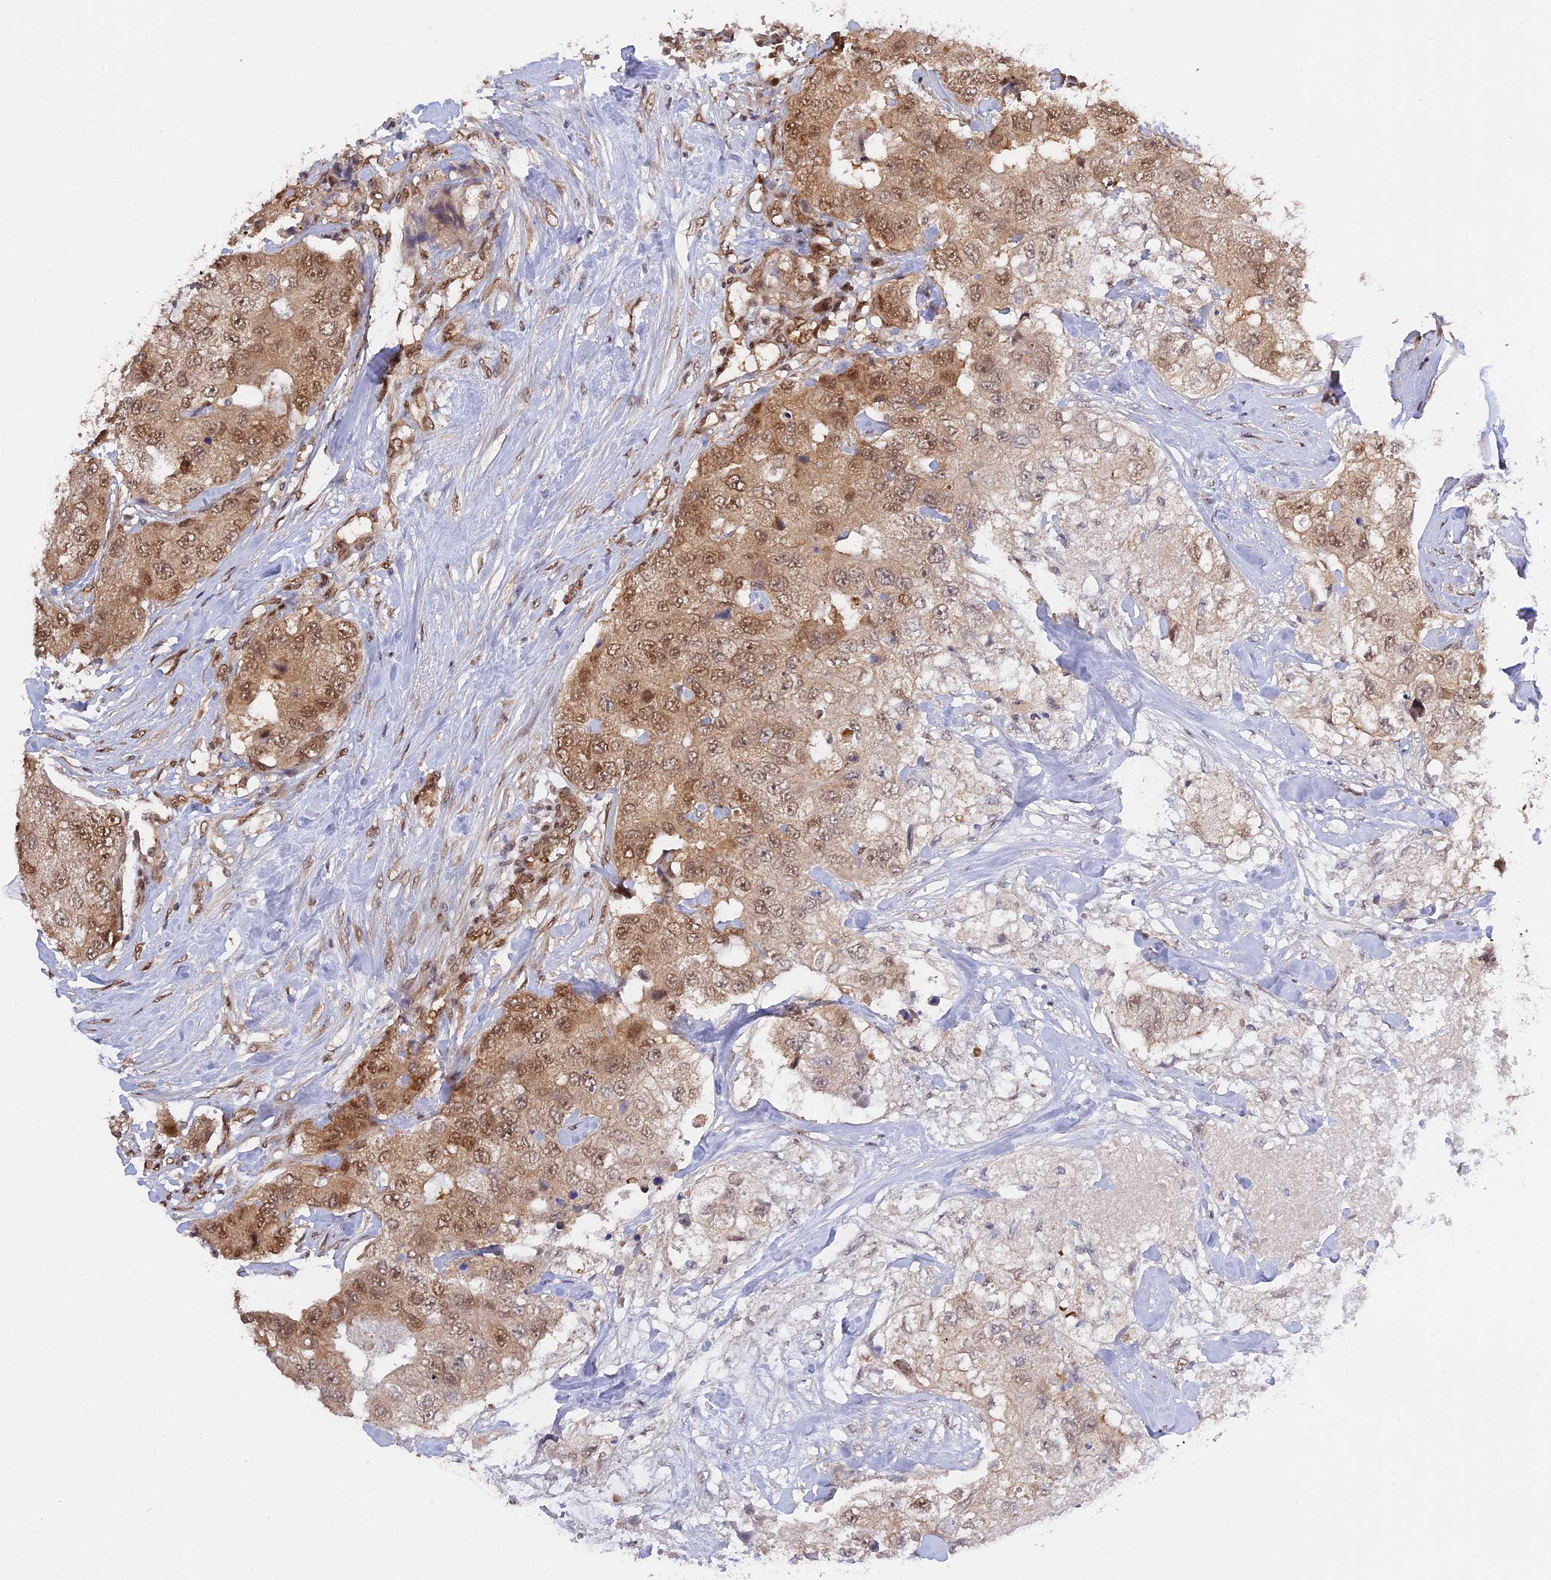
{"staining": {"intensity": "moderate", "quantity": ">75%", "location": "nuclear"}, "tissue": "breast cancer", "cell_type": "Tumor cells", "image_type": "cancer", "snomed": [{"axis": "morphology", "description": "Duct carcinoma"}, {"axis": "topography", "description": "Breast"}], "caption": "Breast cancer was stained to show a protein in brown. There is medium levels of moderate nuclear staining in about >75% of tumor cells. (DAB IHC, brown staining for protein, blue staining for nuclei).", "gene": "ZNF428", "patient": {"sex": "female", "age": 62}}